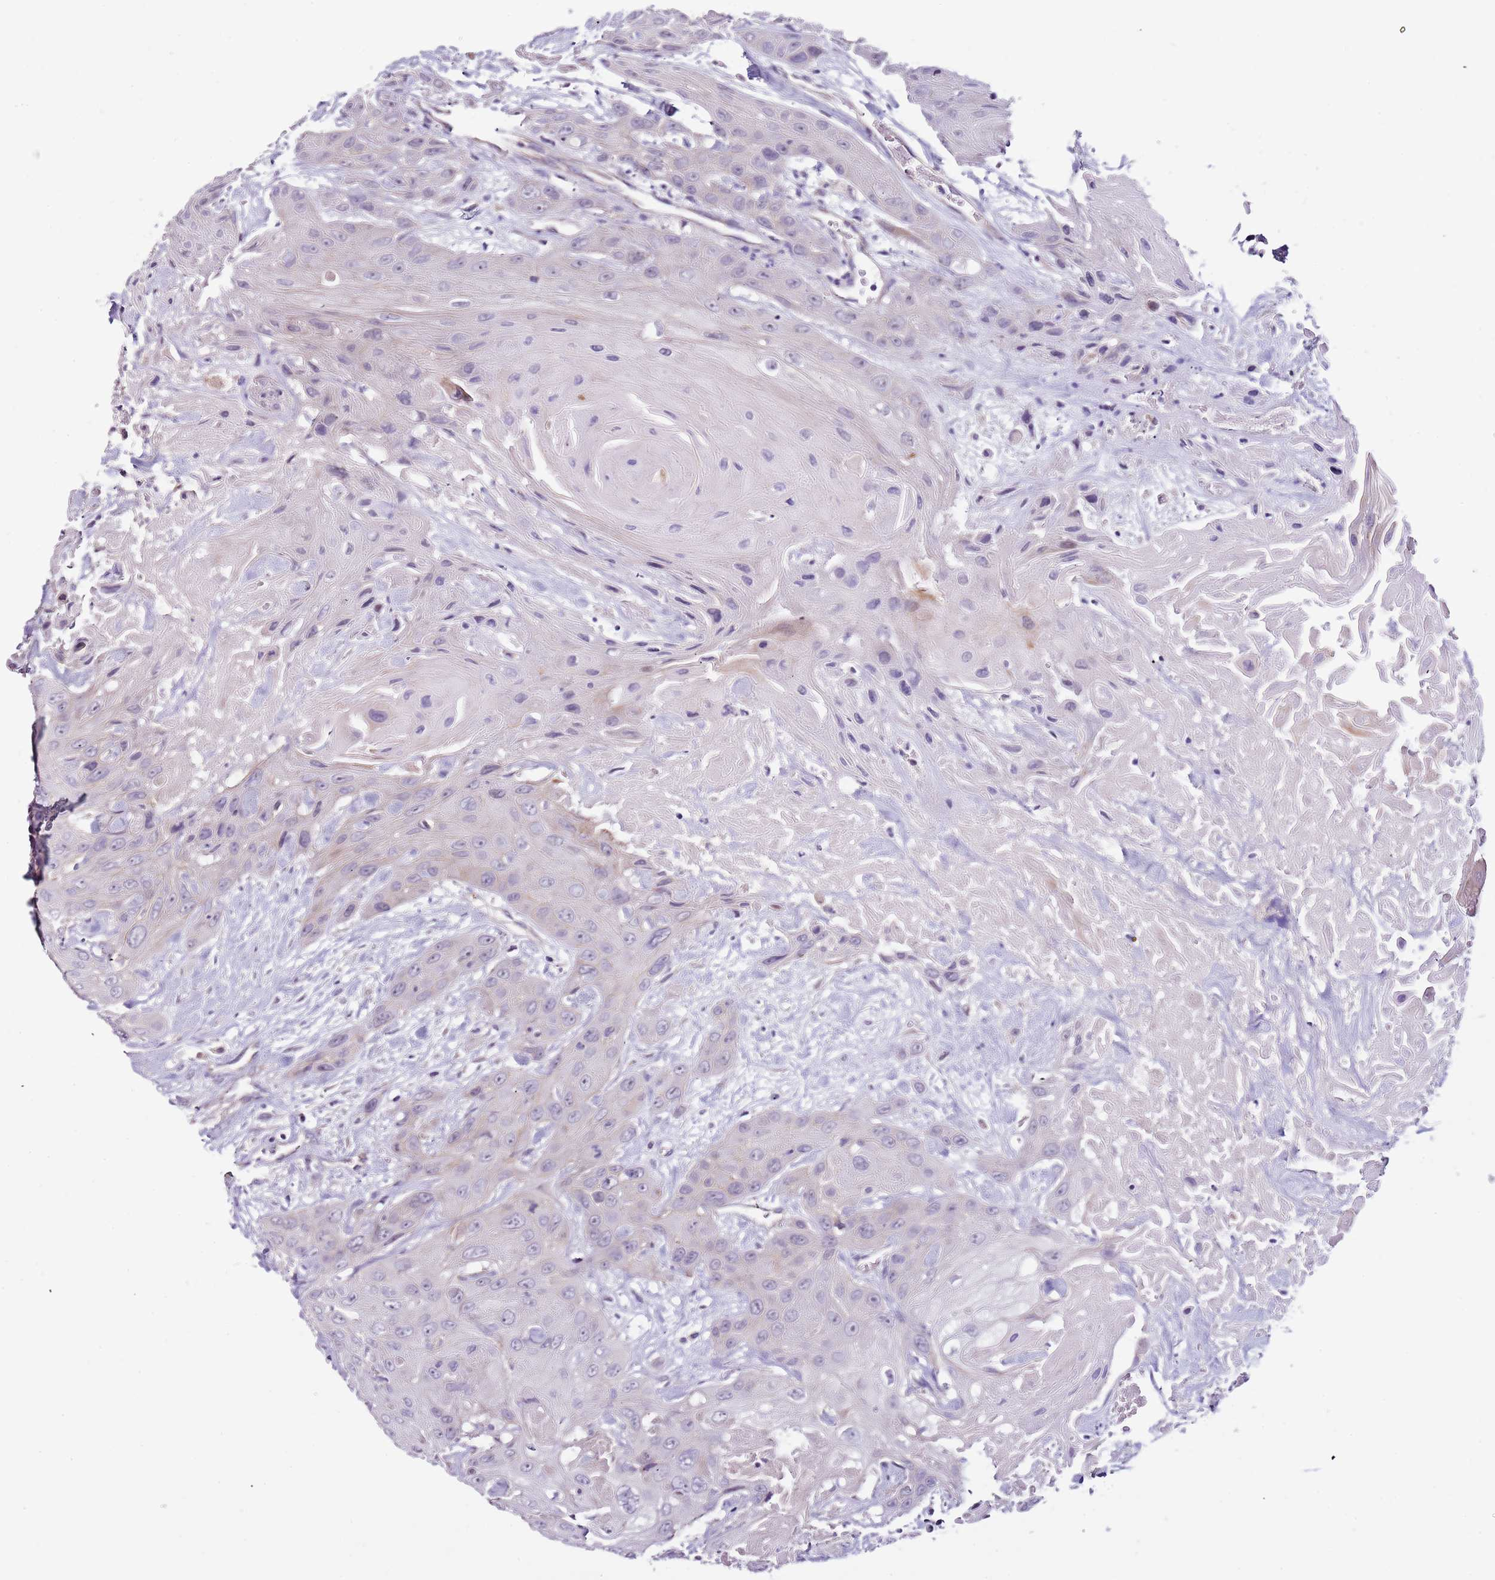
{"staining": {"intensity": "negative", "quantity": "none", "location": "none"}, "tissue": "head and neck cancer", "cell_type": "Tumor cells", "image_type": "cancer", "snomed": [{"axis": "morphology", "description": "Squamous cell carcinoma, NOS"}, {"axis": "topography", "description": "Head-Neck"}], "caption": "This is an immunohistochemistry photomicrograph of head and neck cancer (squamous cell carcinoma). There is no staining in tumor cells.", "gene": "NKX2-3", "patient": {"sex": "male", "age": 81}}